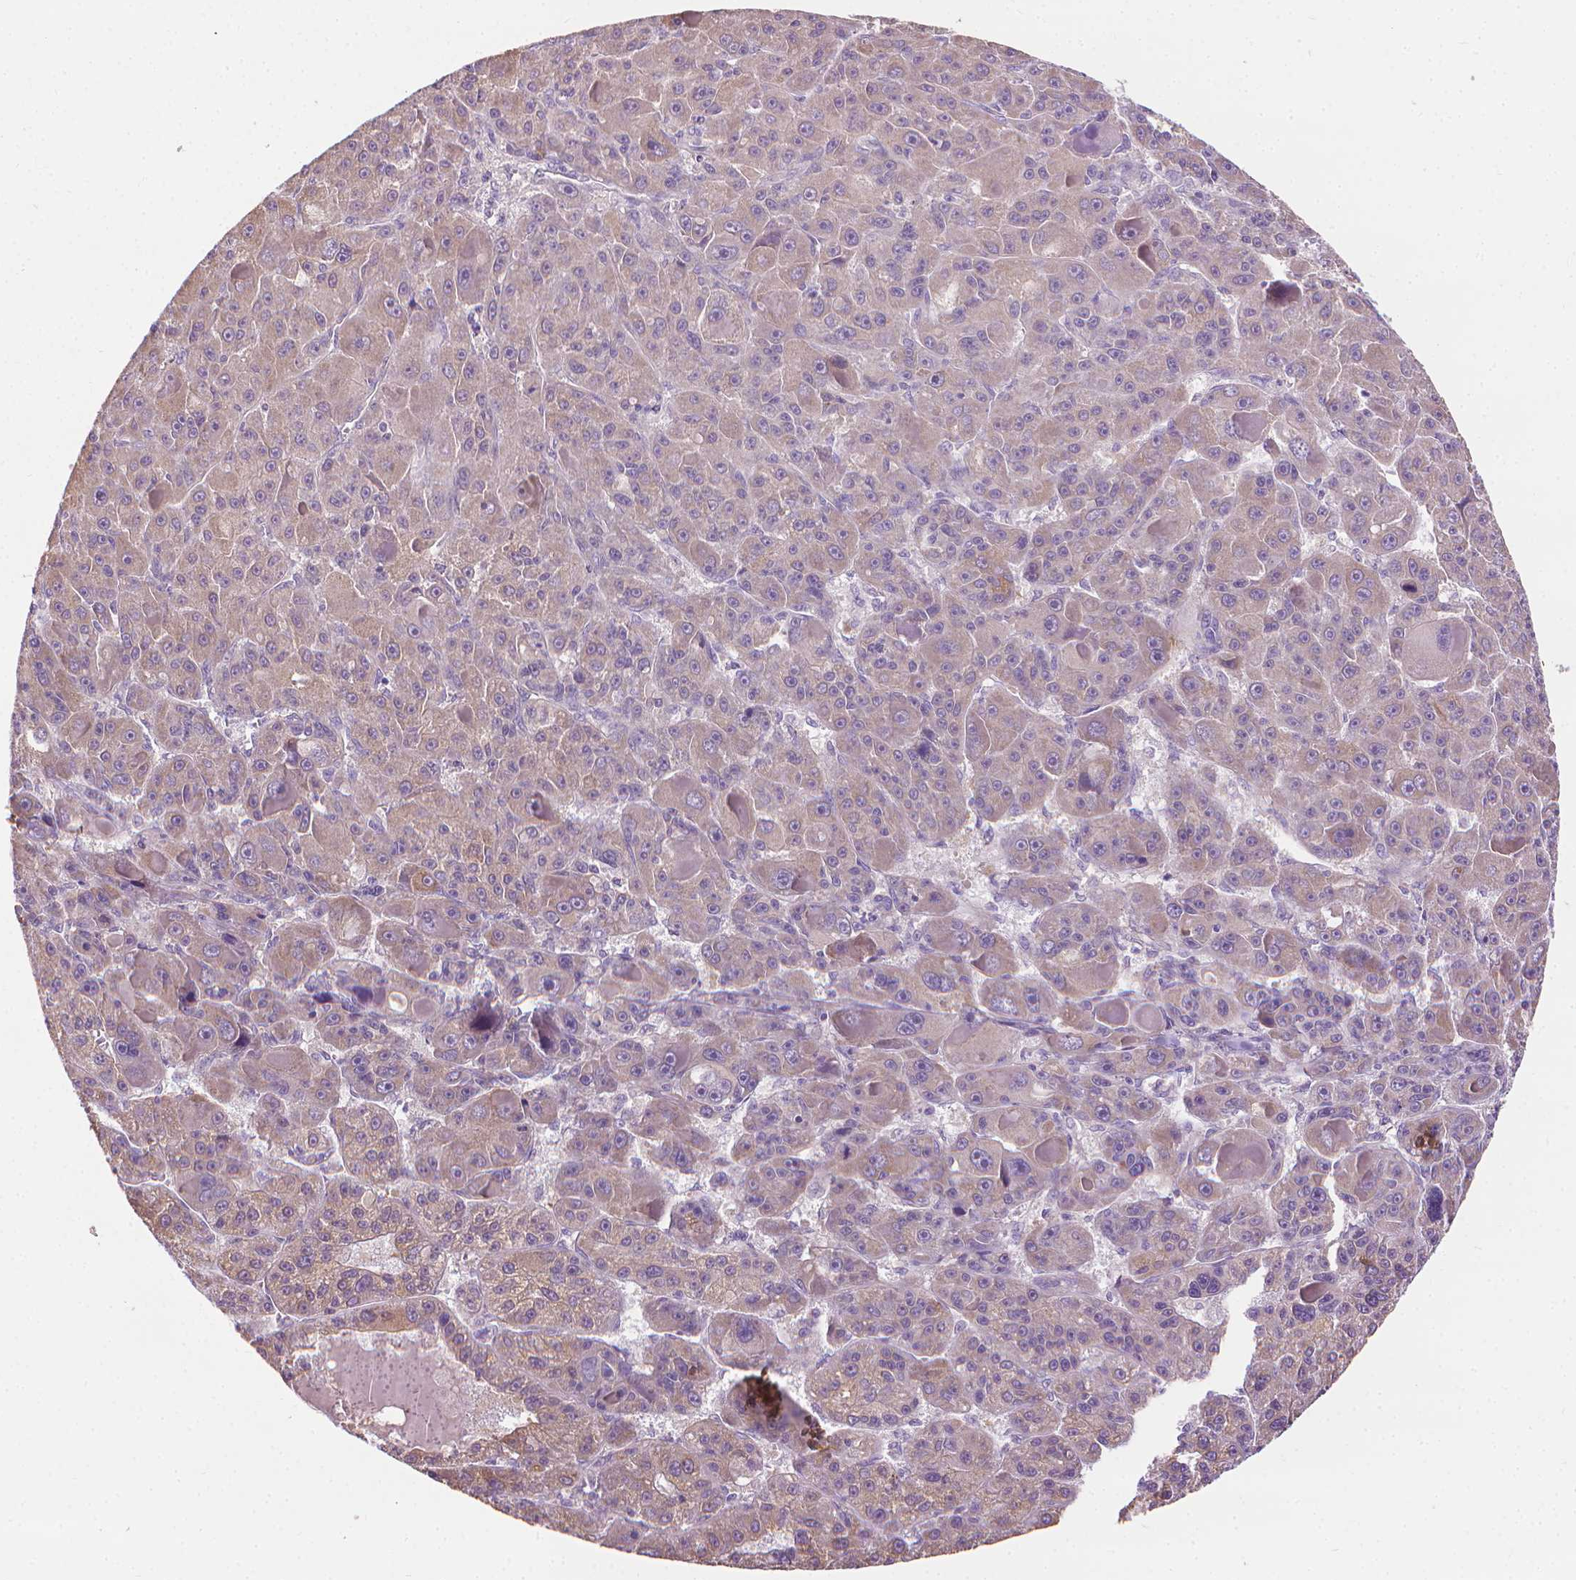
{"staining": {"intensity": "weak", "quantity": "25%-75%", "location": "cytoplasmic/membranous"}, "tissue": "liver cancer", "cell_type": "Tumor cells", "image_type": "cancer", "snomed": [{"axis": "morphology", "description": "Carcinoma, Hepatocellular, NOS"}, {"axis": "topography", "description": "Liver"}], "caption": "This histopathology image displays IHC staining of hepatocellular carcinoma (liver), with low weak cytoplasmic/membranous positivity in approximately 25%-75% of tumor cells.", "gene": "RIIAD1", "patient": {"sex": "male", "age": 76}}